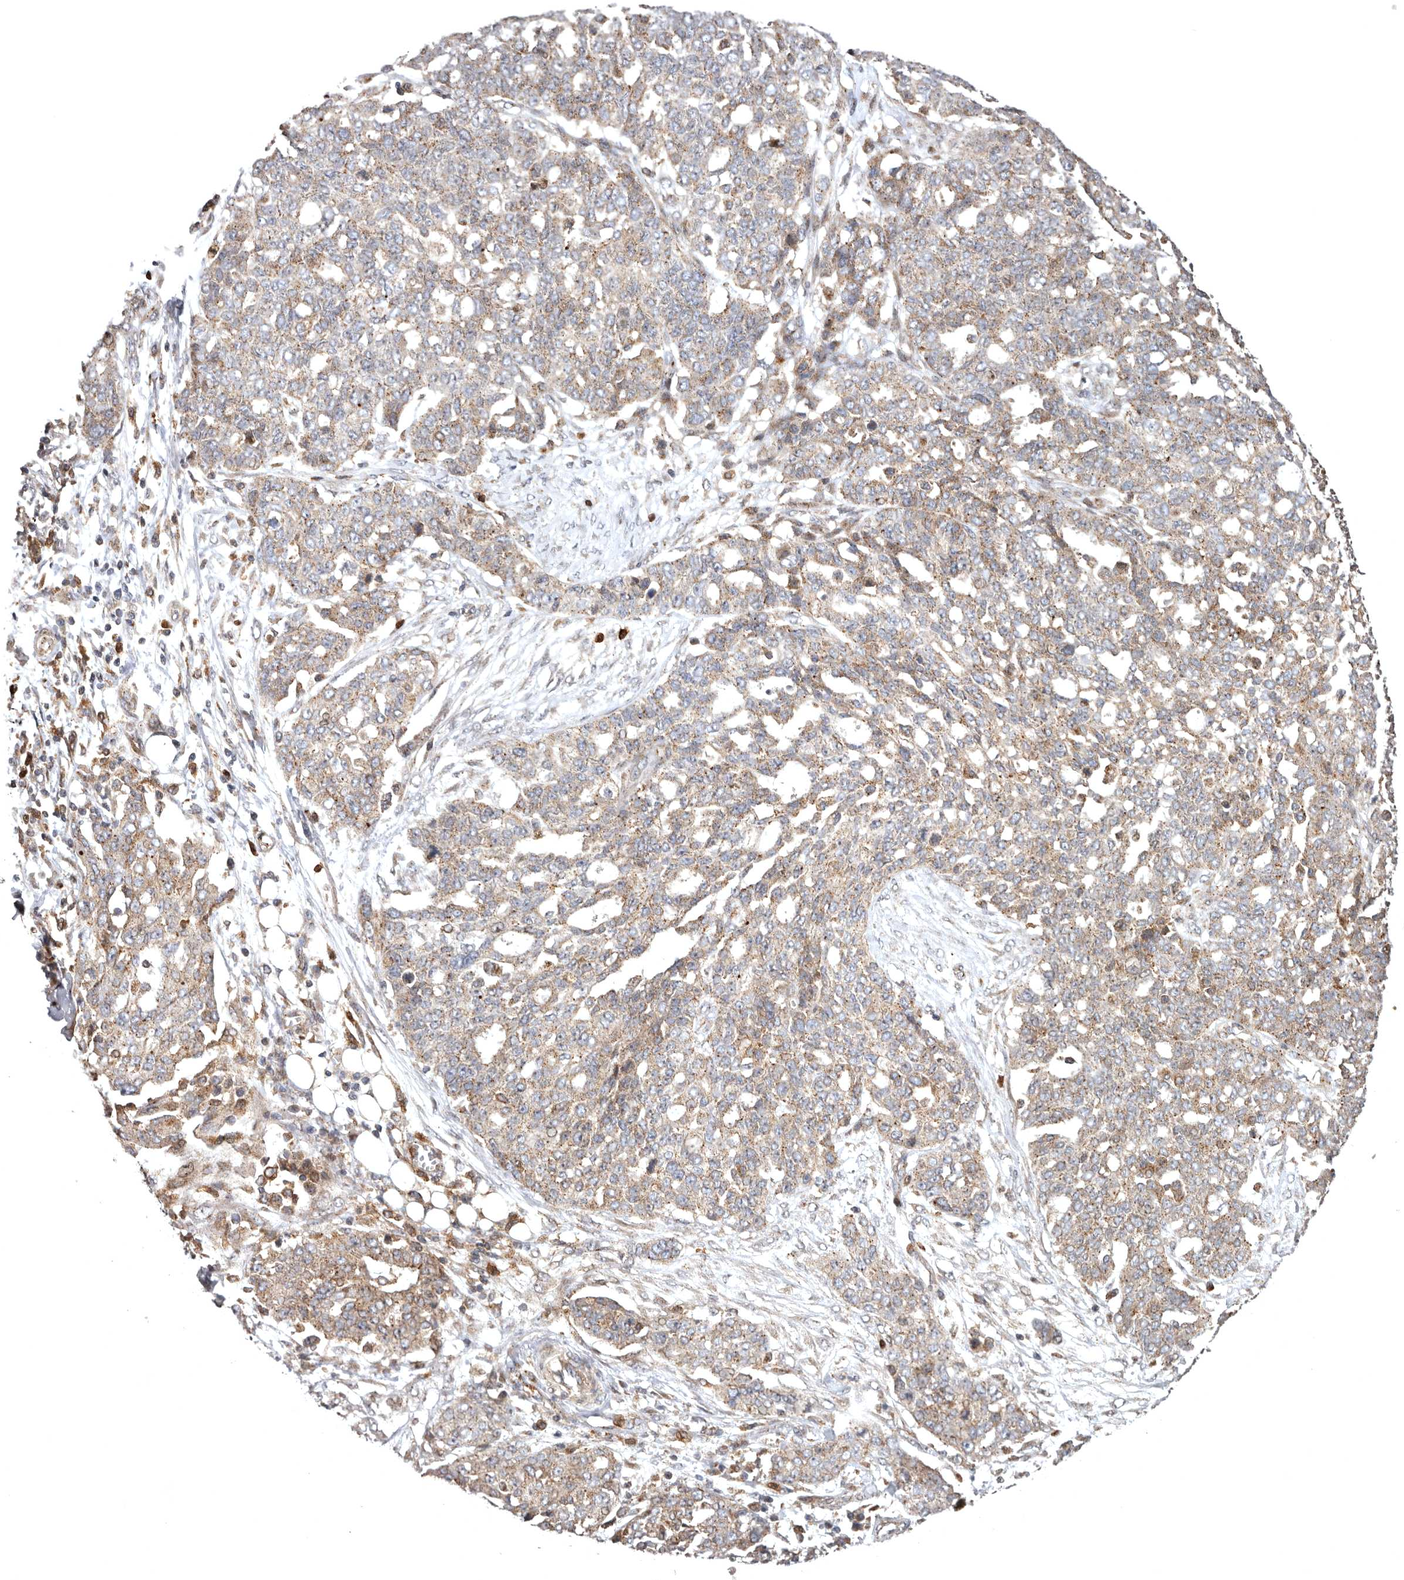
{"staining": {"intensity": "weak", "quantity": ">75%", "location": "cytoplasmic/membranous"}, "tissue": "ovarian cancer", "cell_type": "Tumor cells", "image_type": "cancer", "snomed": [{"axis": "morphology", "description": "Cystadenocarcinoma, serous, NOS"}, {"axis": "topography", "description": "Soft tissue"}, {"axis": "topography", "description": "Ovary"}], "caption": "Human serous cystadenocarcinoma (ovarian) stained for a protein (brown) shows weak cytoplasmic/membranous positive staining in about >75% of tumor cells.", "gene": "FGFR4", "patient": {"sex": "female", "age": 57}}